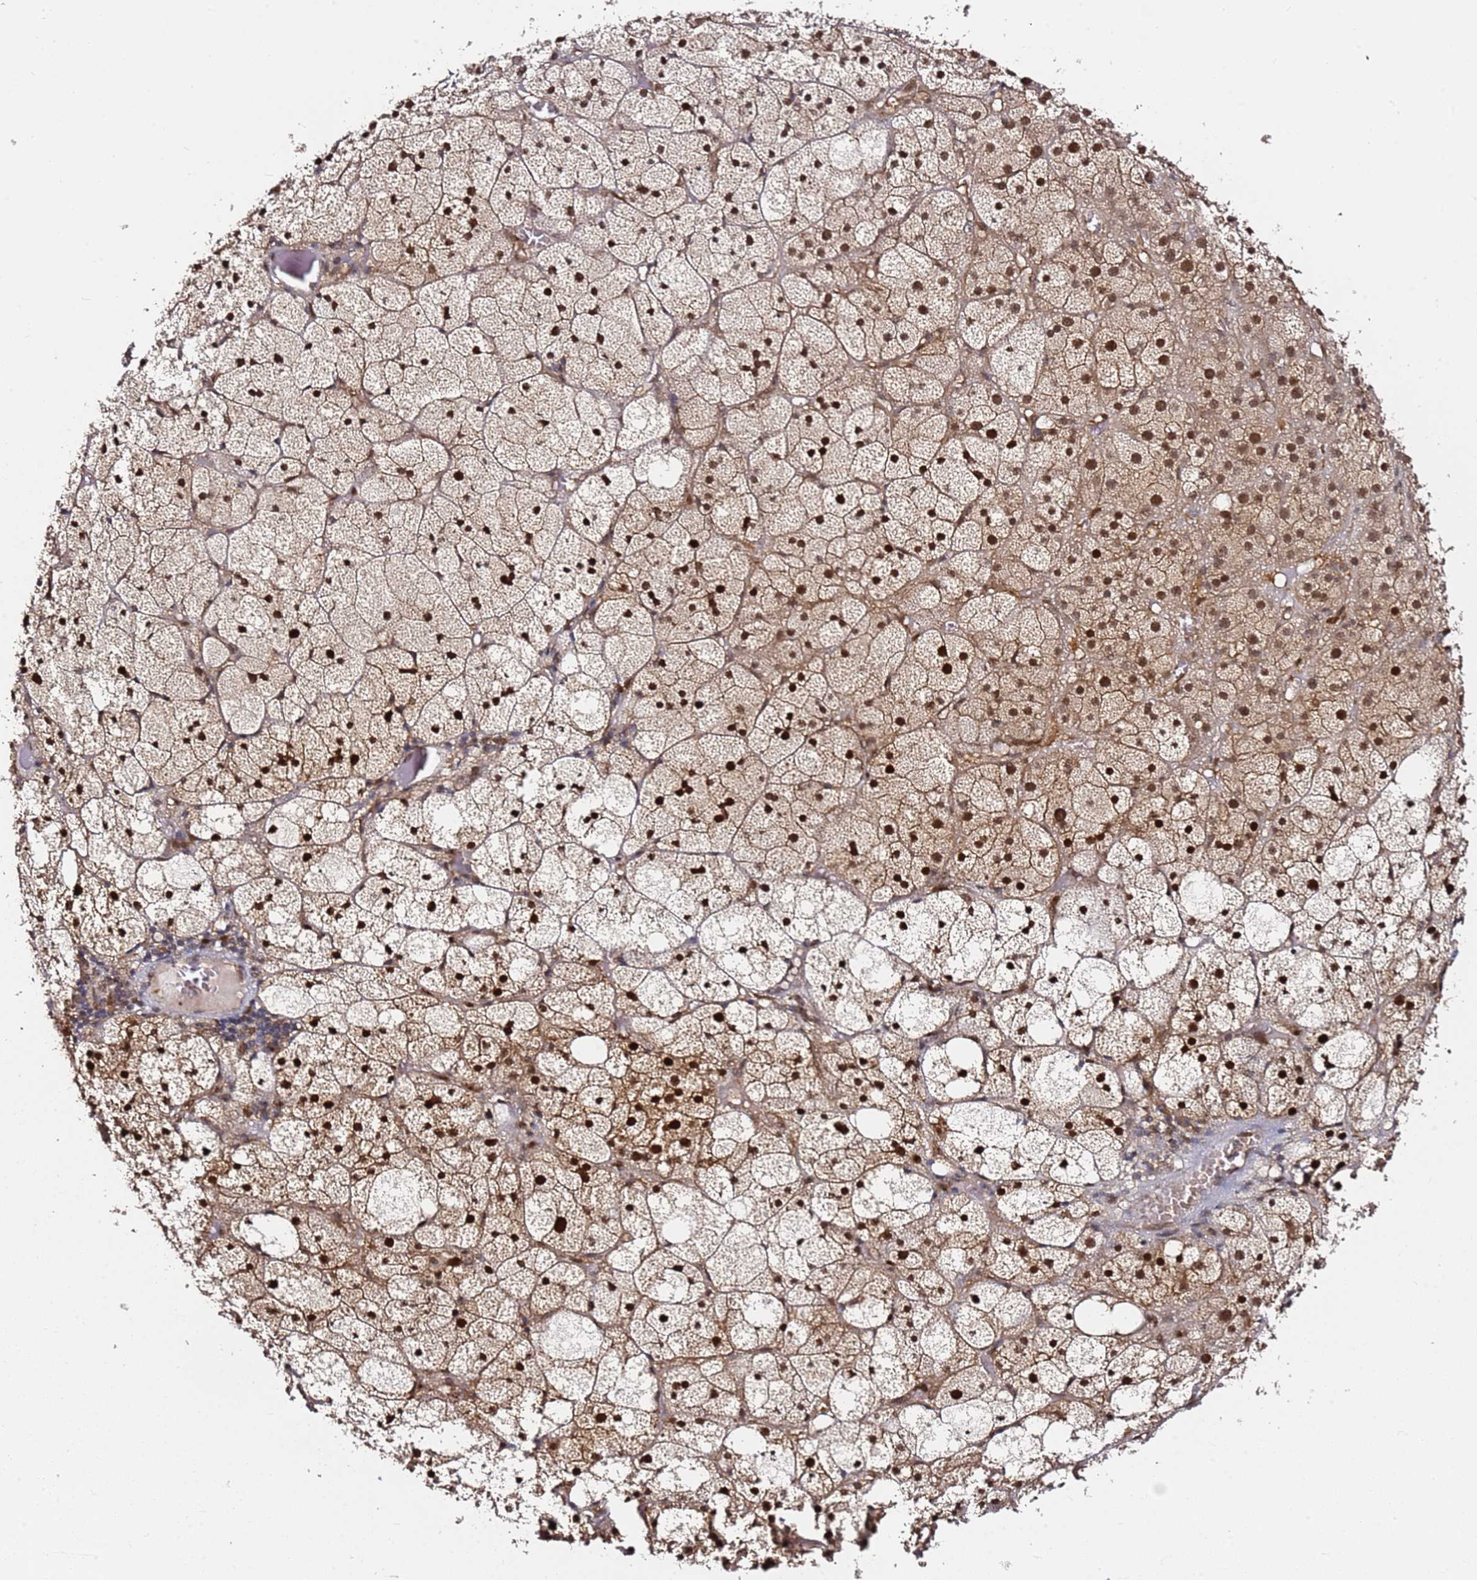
{"staining": {"intensity": "strong", "quantity": ">75%", "location": "cytoplasmic/membranous,nuclear"}, "tissue": "adrenal gland", "cell_type": "Glandular cells", "image_type": "normal", "snomed": [{"axis": "morphology", "description": "Normal tissue, NOS"}, {"axis": "topography", "description": "Adrenal gland"}], "caption": "Adrenal gland stained with a brown dye demonstrates strong cytoplasmic/membranous,nuclear positive expression in about >75% of glandular cells.", "gene": "RGS18", "patient": {"sex": "female", "age": 61}}